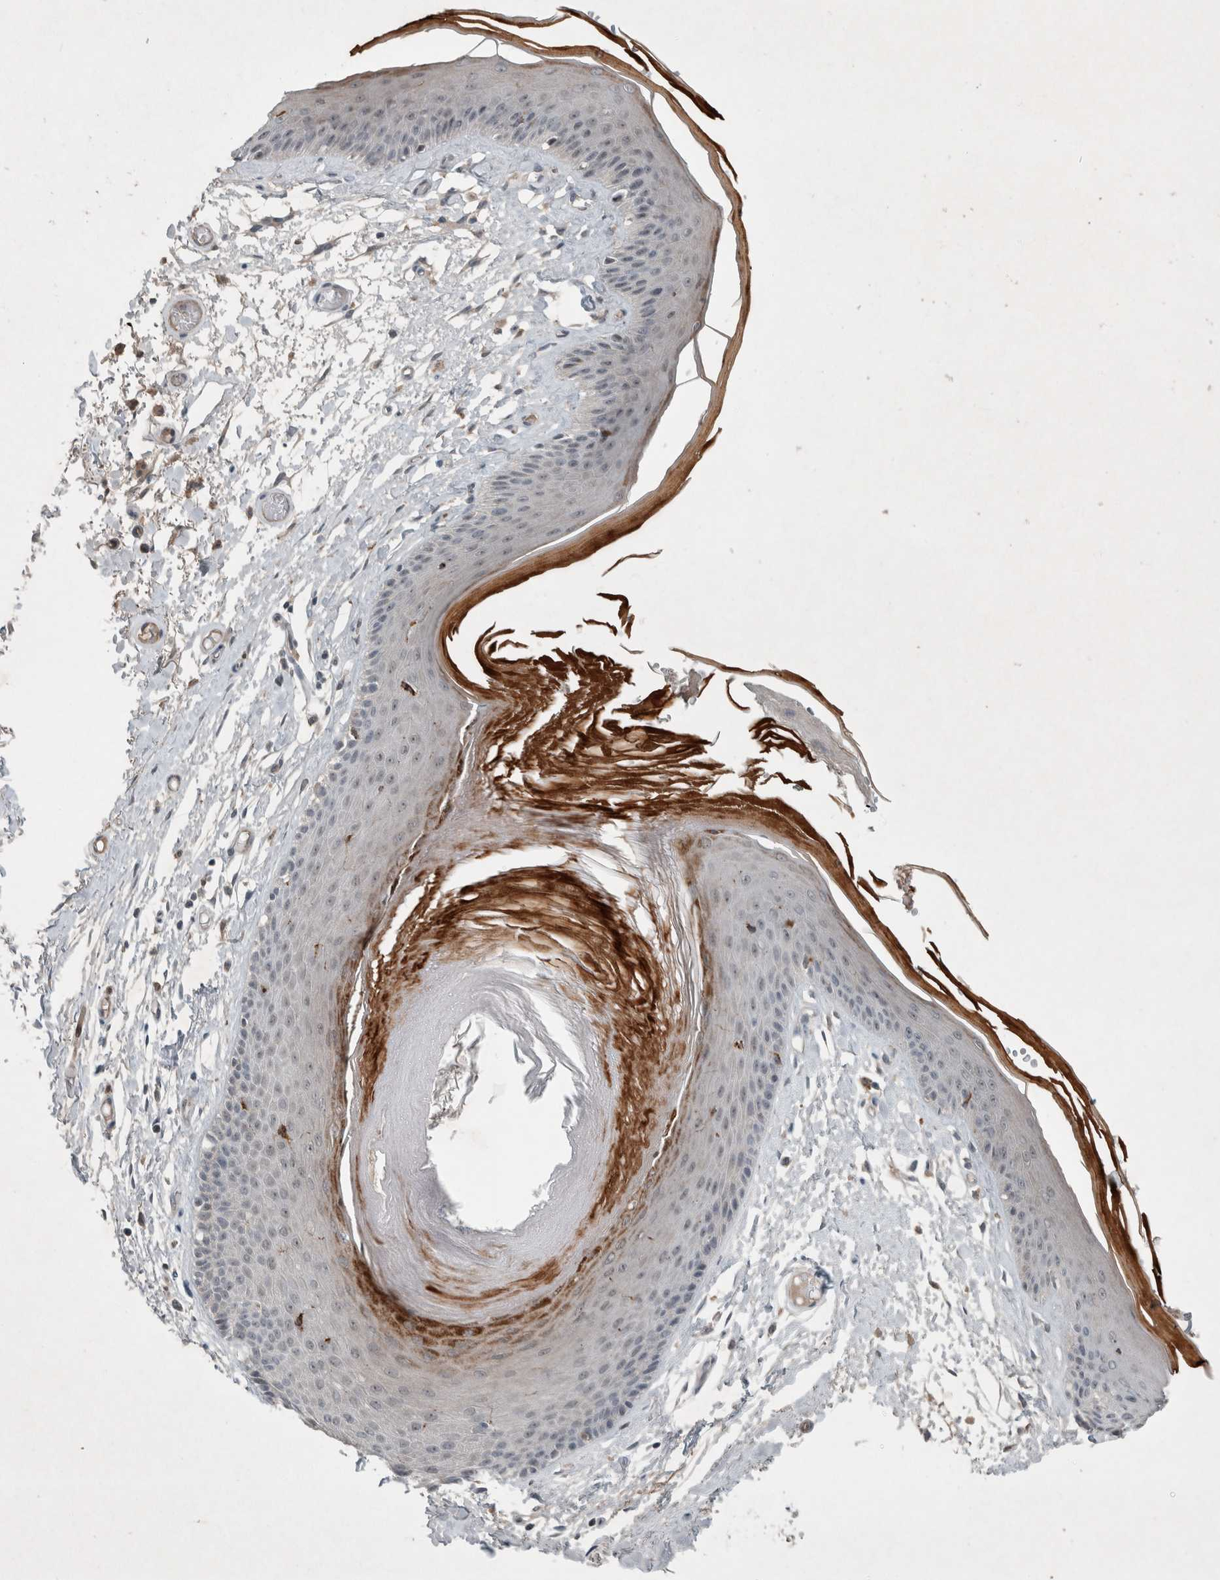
{"staining": {"intensity": "strong", "quantity": "<25%", "location": "cytoplasmic/membranous"}, "tissue": "skin", "cell_type": "Epidermal cells", "image_type": "normal", "snomed": [{"axis": "morphology", "description": "Normal tissue, NOS"}, {"axis": "topography", "description": "Vulva"}], "caption": "Strong cytoplasmic/membranous expression for a protein is appreciated in about <25% of epidermal cells of normal skin using immunohistochemistry (IHC).", "gene": "ENSG00000285245", "patient": {"sex": "female", "age": 73}}